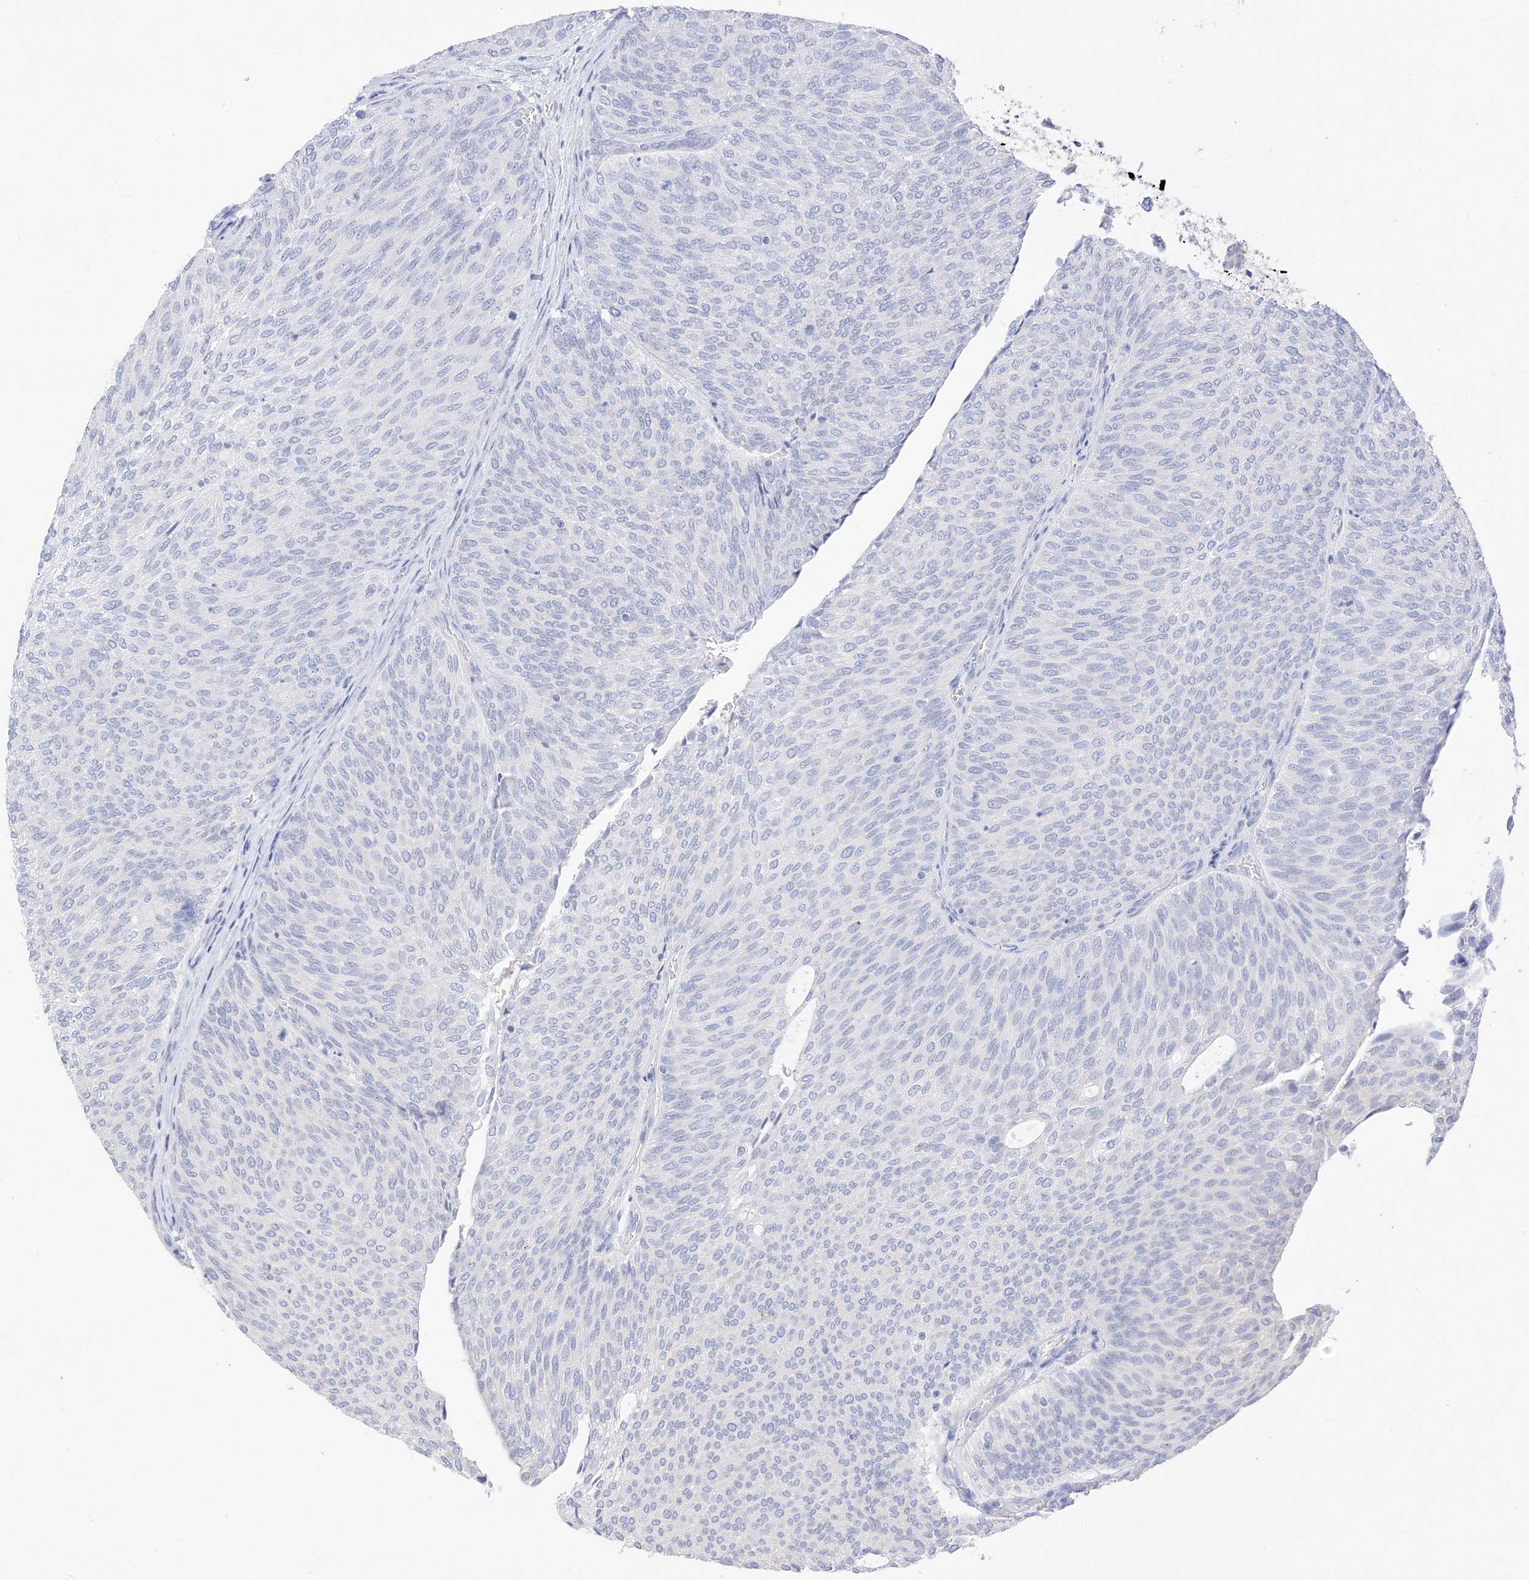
{"staining": {"intensity": "negative", "quantity": "none", "location": "none"}, "tissue": "urothelial cancer", "cell_type": "Tumor cells", "image_type": "cancer", "snomed": [{"axis": "morphology", "description": "Urothelial carcinoma, Low grade"}, {"axis": "topography", "description": "Urinary bladder"}], "caption": "The immunohistochemistry (IHC) histopathology image has no significant positivity in tumor cells of urothelial cancer tissue.", "gene": "MUC17", "patient": {"sex": "female", "age": 79}}